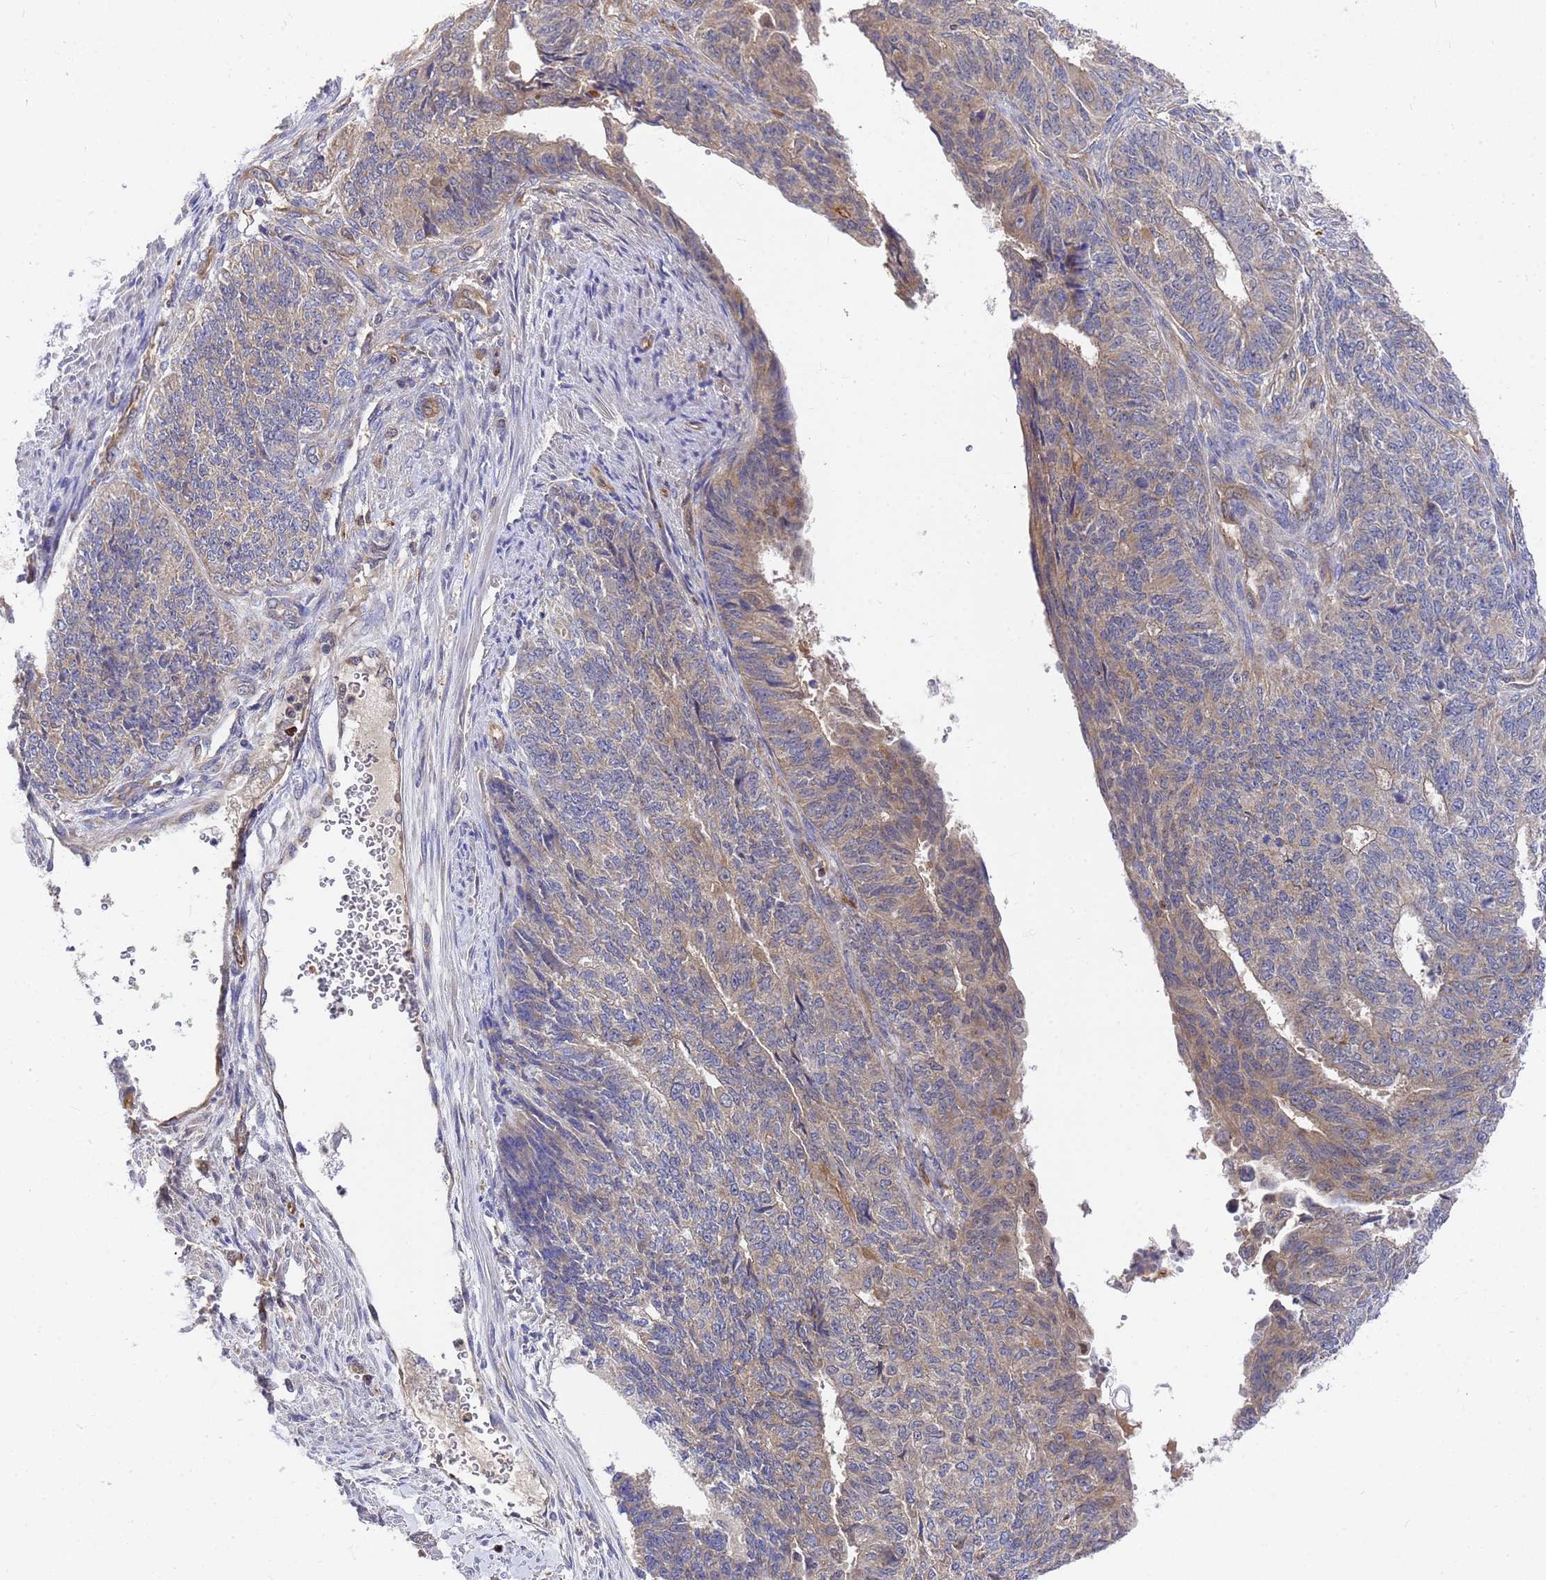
{"staining": {"intensity": "weak", "quantity": "25%-75%", "location": "cytoplasmic/membranous"}, "tissue": "endometrial cancer", "cell_type": "Tumor cells", "image_type": "cancer", "snomed": [{"axis": "morphology", "description": "Adenocarcinoma, NOS"}, {"axis": "topography", "description": "Endometrium"}], "caption": "Immunohistochemical staining of human adenocarcinoma (endometrial) demonstrates low levels of weak cytoplasmic/membranous protein positivity in approximately 25%-75% of tumor cells.", "gene": "SLC35E2B", "patient": {"sex": "female", "age": 32}}